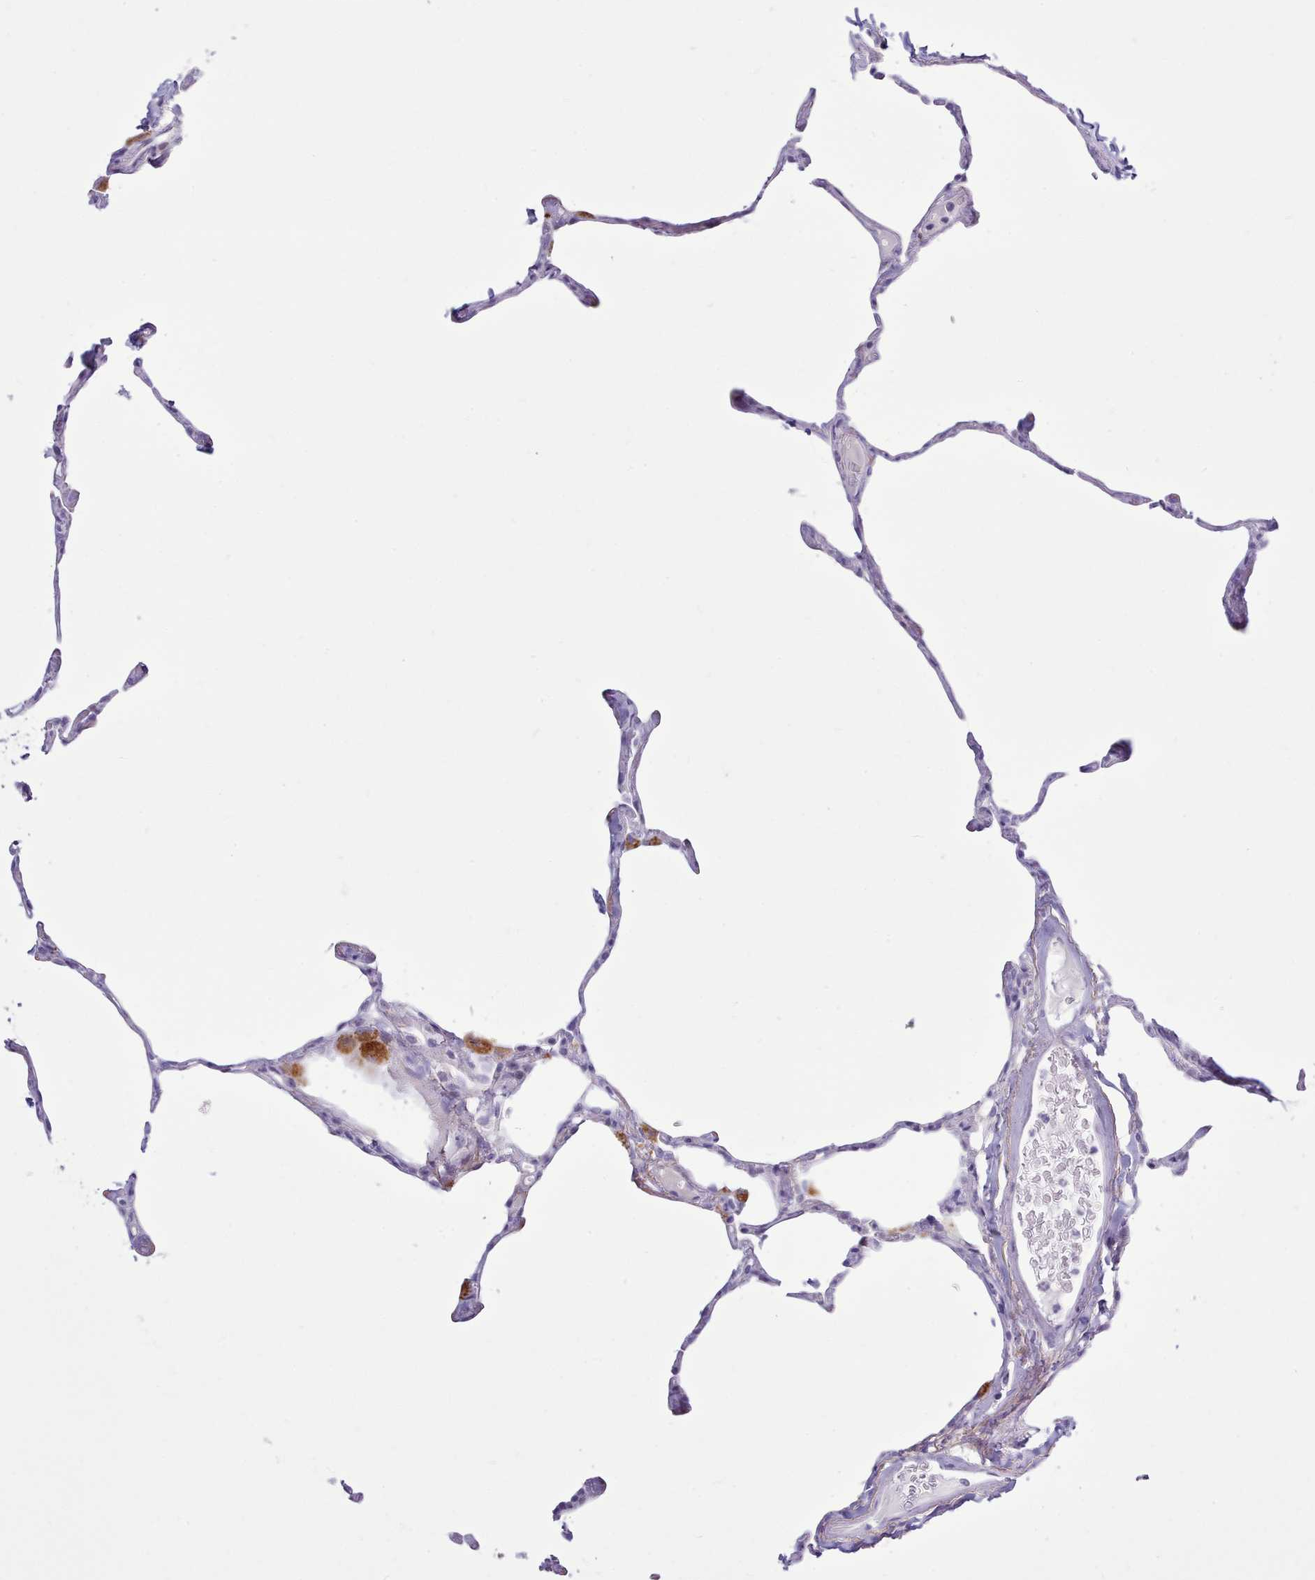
{"staining": {"intensity": "negative", "quantity": "none", "location": "none"}, "tissue": "lung", "cell_type": "Alveolar cells", "image_type": "normal", "snomed": [{"axis": "morphology", "description": "Normal tissue, NOS"}, {"axis": "topography", "description": "Lung"}], "caption": "DAB immunohistochemical staining of benign human lung displays no significant staining in alveolar cells.", "gene": "SRD5A1", "patient": {"sex": "male", "age": 65}}